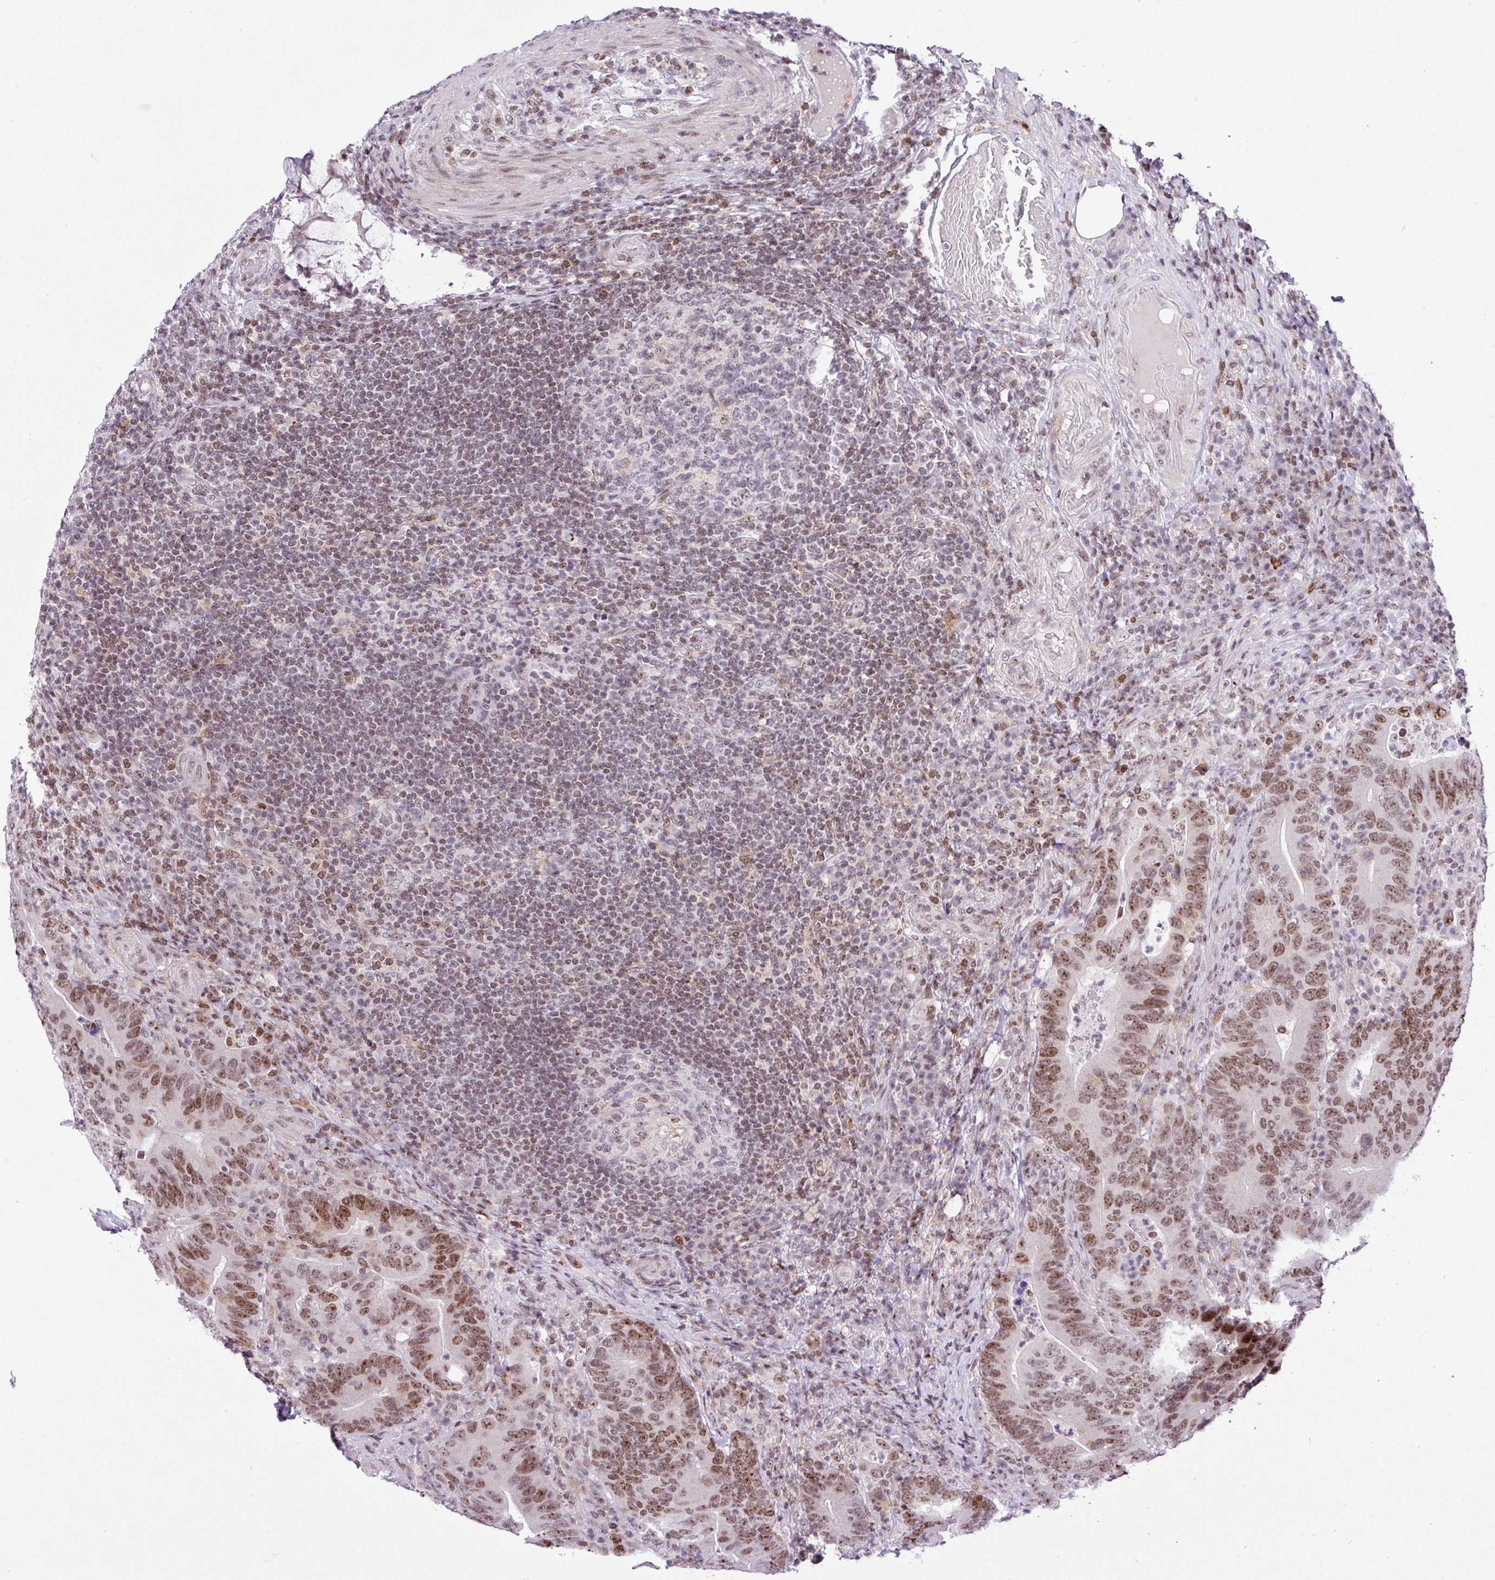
{"staining": {"intensity": "moderate", "quantity": ">75%", "location": "nuclear"}, "tissue": "colorectal cancer", "cell_type": "Tumor cells", "image_type": "cancer", "snomed": [{"axis": "morphology", "description": "Adenocarcinoma, NOS"}, {"axis": "topography", "description": "Colon"}], "caption": "Protein analysis of colorectal cancer (adenocarcinoma) tissue shows moderate nuclear expression in approximately >75% of tumor cells. (DAB IHC with brightfield microscopy, high magnification).", "gene": "CCDC137", "patient": {"sex": "female", "age": 66}}